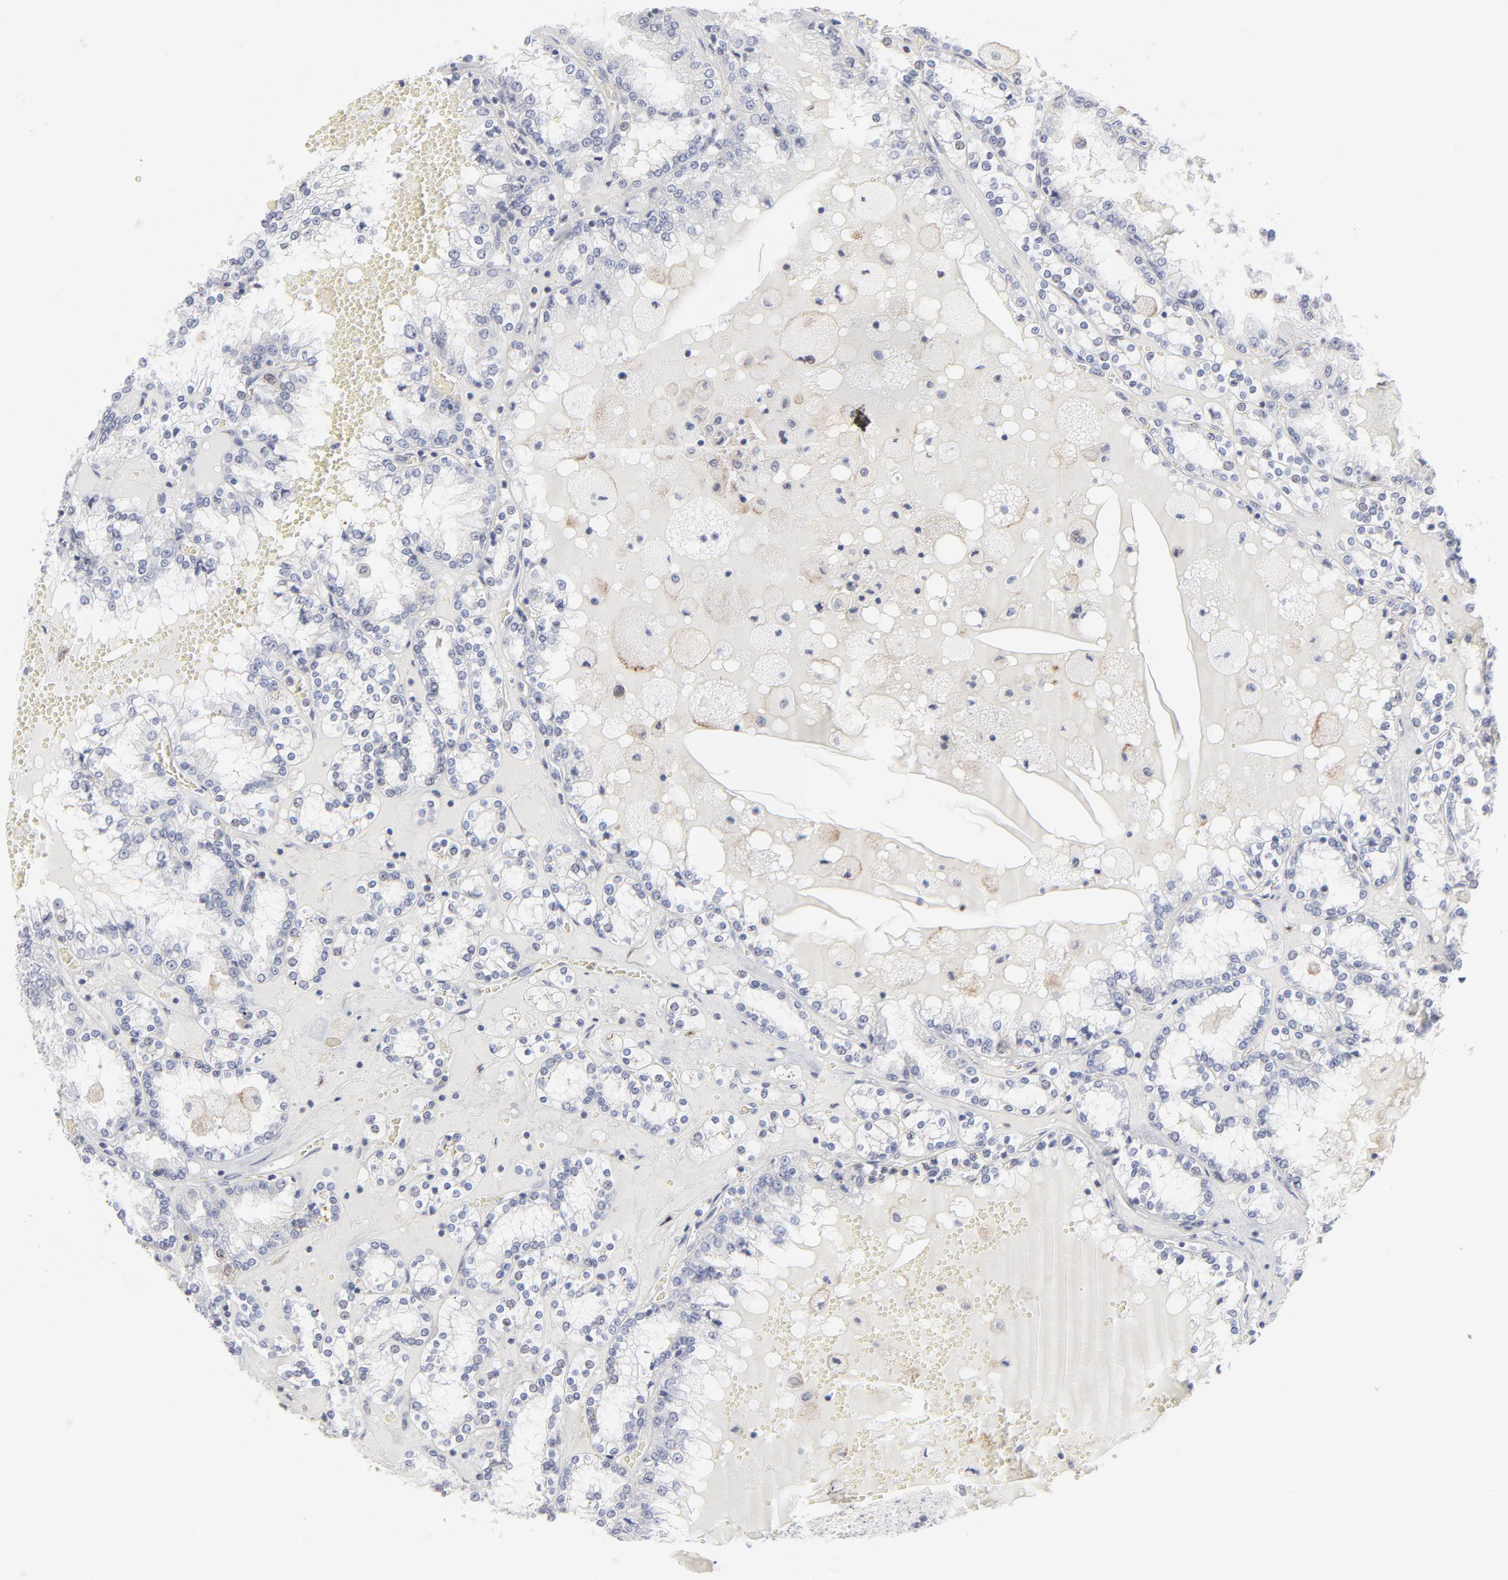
{"staining": {"intensity": "negative", "quantity": "none", "location": "none"}, "tissue": "renal cancer", "cell_type": "Tumor cells", "image_type": "cancer", "snomed": [{"axis": "morphology", "description": "Adenocarcinoma, NOS"}, {"axis": "topography", "description": "Kidney"}], "caption": "DAB immunohistochemical staining of renal cancer (adenocarcinoma) demonstrates no significant expression in tumor cells.", "gene": "AURKA", "patient": {"sex": "female", "age": 56}}